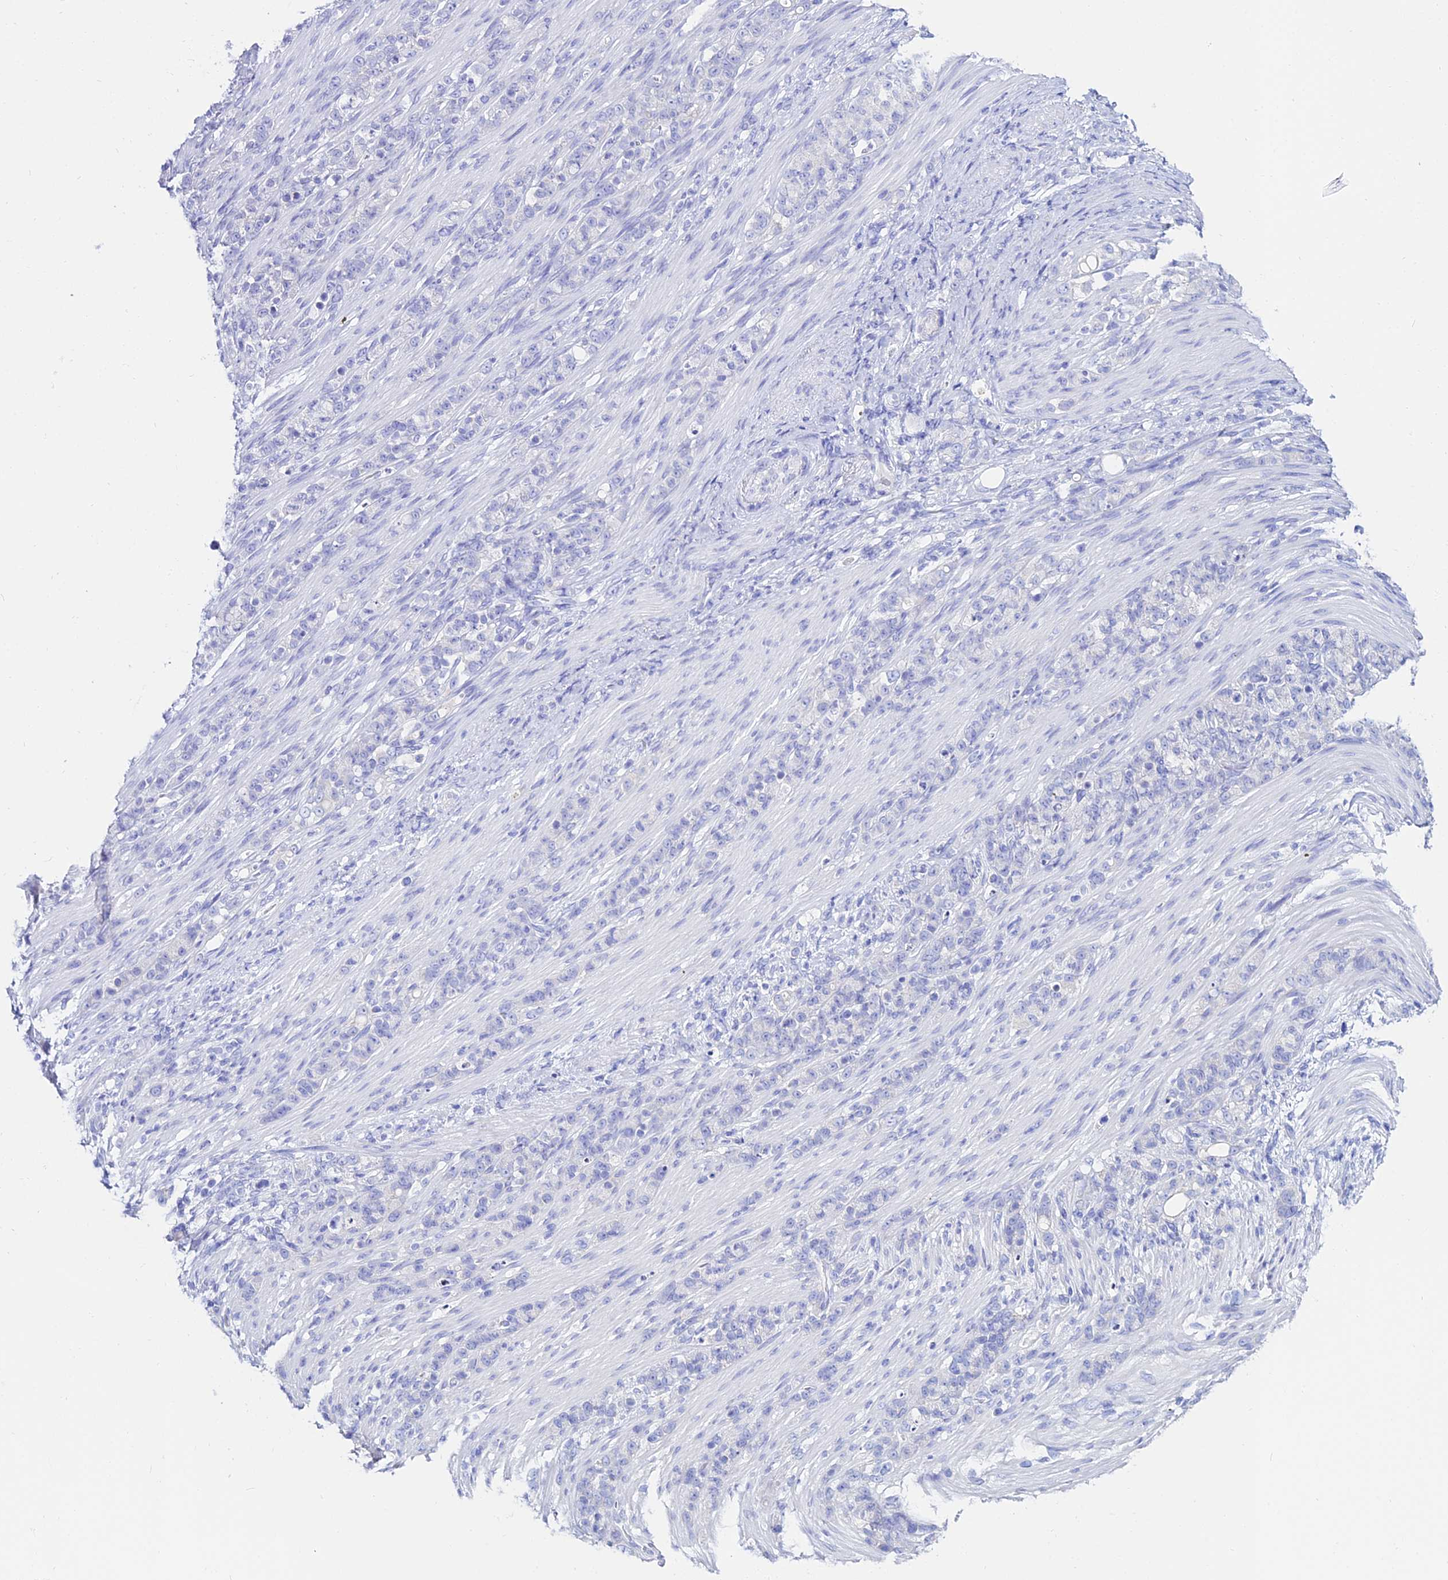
{"staining": {"intensity": "negative", "quantity": "none", "location": "none"}, "tissue": "stomach cancer", "cell_type": "Tumor cells", "image_type": "cancer", "snomed": [{"axis": "morphology", "description": "Adenocarcinoma, NOS"}, {"axis": "topography", "description": "Stomach"}], "caption": "Micrograph shows no protein staining in tumor cells of stomach cancer tissue. (DAB IHC visualized using brightfield microscopy, high magnification).", "gene": "OR4D5", "patient": {"sex": "female", "age": 79}}